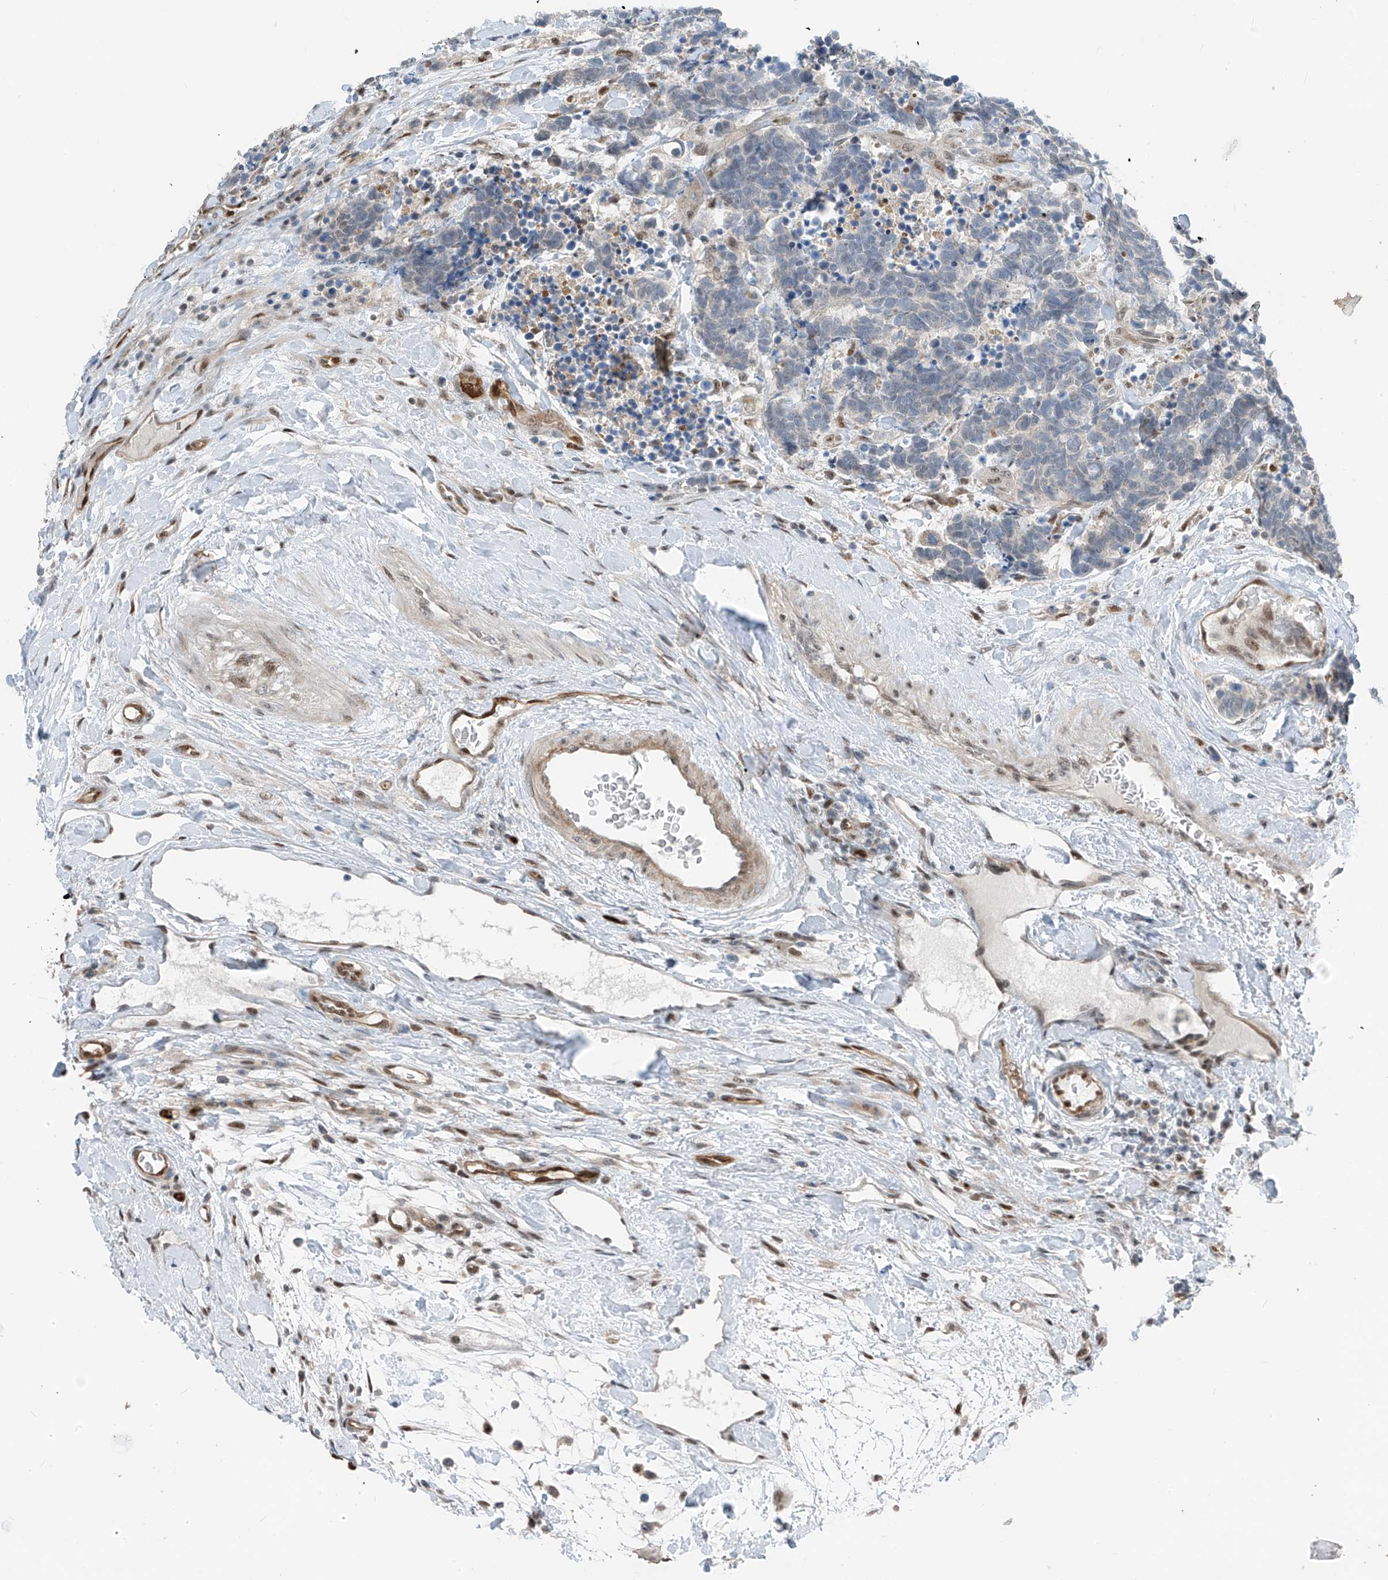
{"staining": {"intensity": "negative", "quantity": "none", "location": "none"}, "tissue": "carcinoid", "cell_type": "Tumor cells", "image_type": "cancer", "snomed": [{"axis": "morphology", "description": "Carcinoma, NOS"}, {"axis": "morphology", "description": "Carcinoid, malignant, NOS"}, {"axis": "topography", "description": "Urinary bladder"}], "caption": "An immunohistochemistry (IHC) histopathology image of carcinoid is shown. There is no staining in tumor cells of carcinoid.", "gene": "RBP7", "patient": {"sex": "male", "age": 57}}